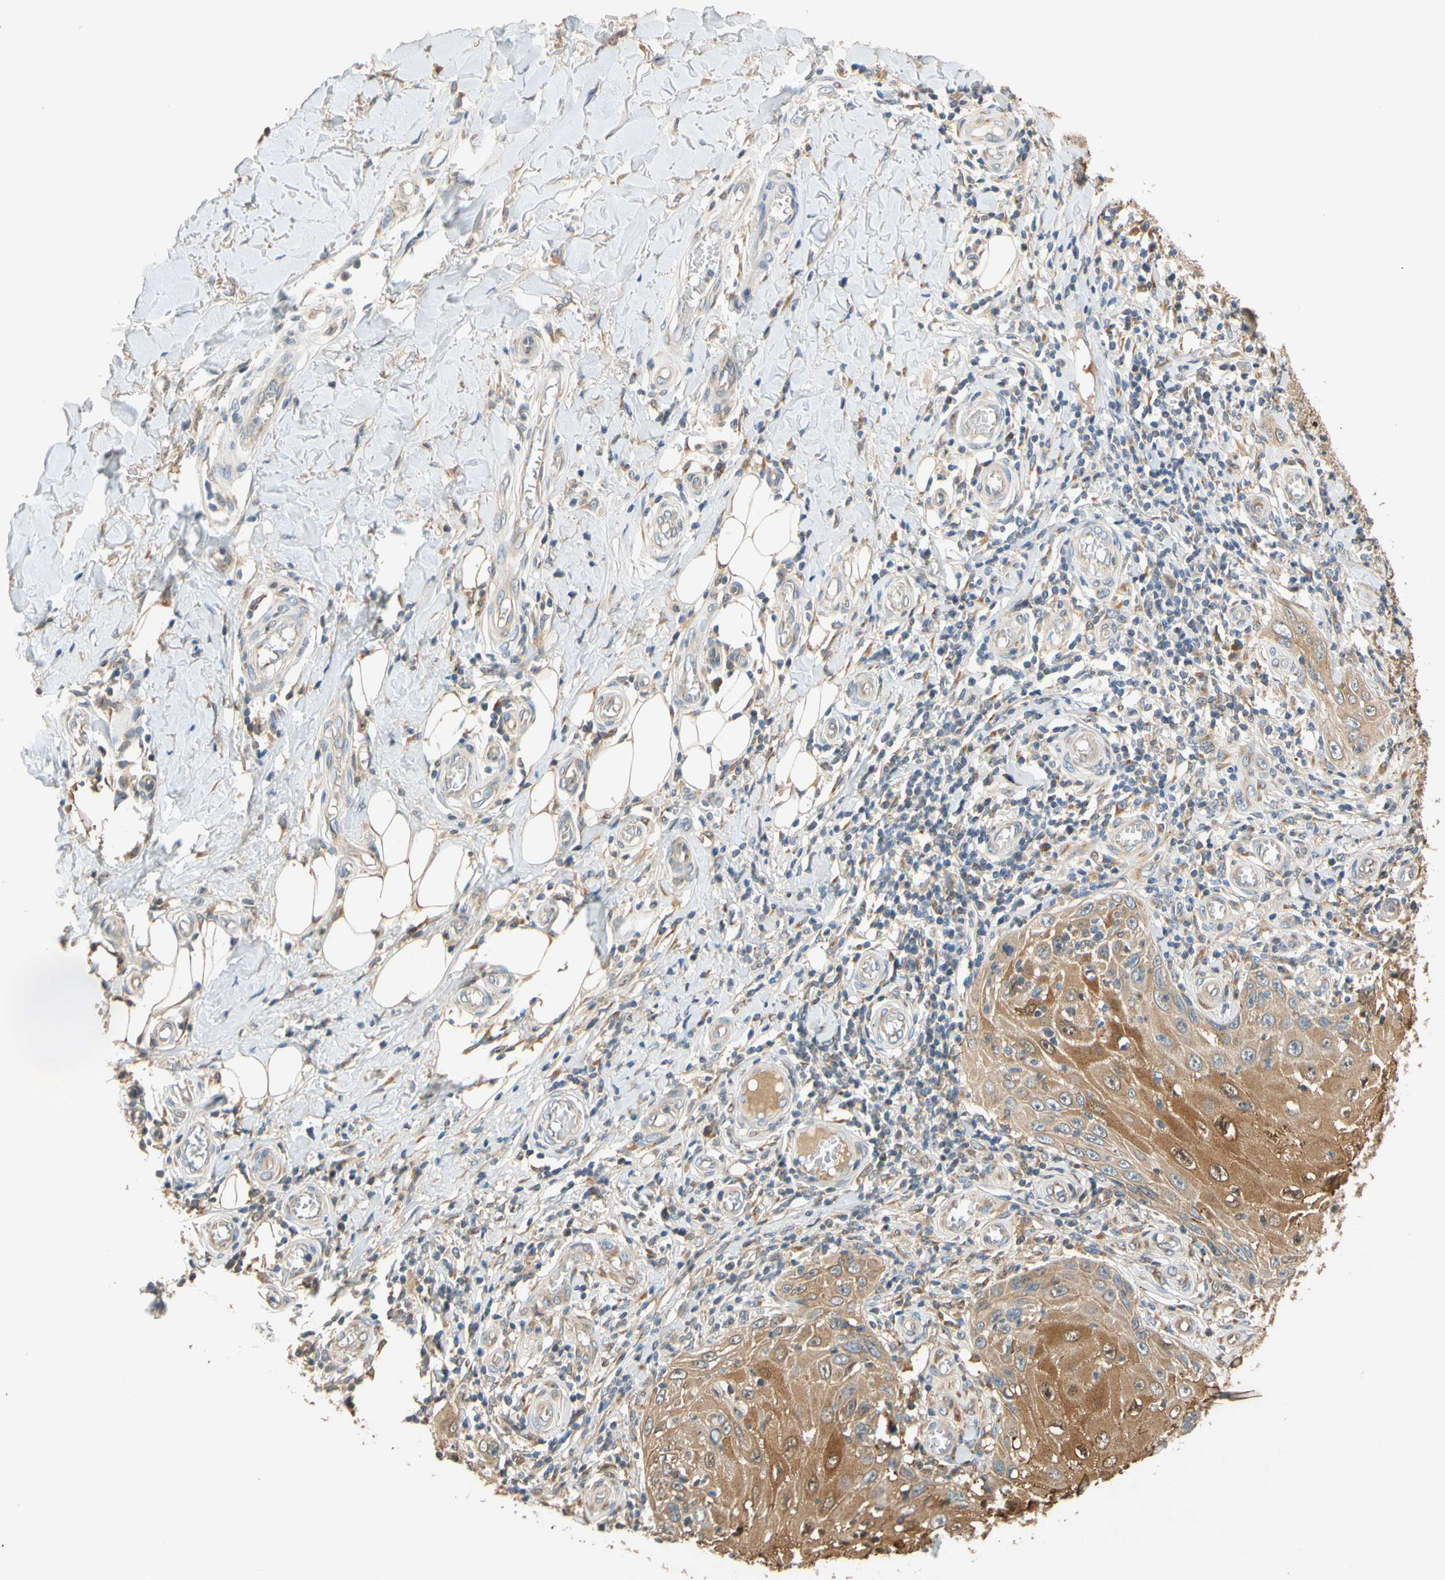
{"staining": {"intensity": "strong", "quantity": ">75%", "location": "cytoplasmic/membranous,nuclear"}, "tissue": "skin cancer", "cell_type": "Tumor cells", "image_type": "cancer", "snomed": [{"axis": "morphology", "description": "Squamous cell carcinoma, NOS"}, {"axis": "topography", "description": "Skin"}], "caption": "Immunohistochemical staining of squamous cell carcinoma (skin) displays high levels of strong cytoplasmic/membranous and nuclear staining in about >75% of tumor cells.", "gene": "GPSM2", "patient": {"sex": "female", "age": 73}}